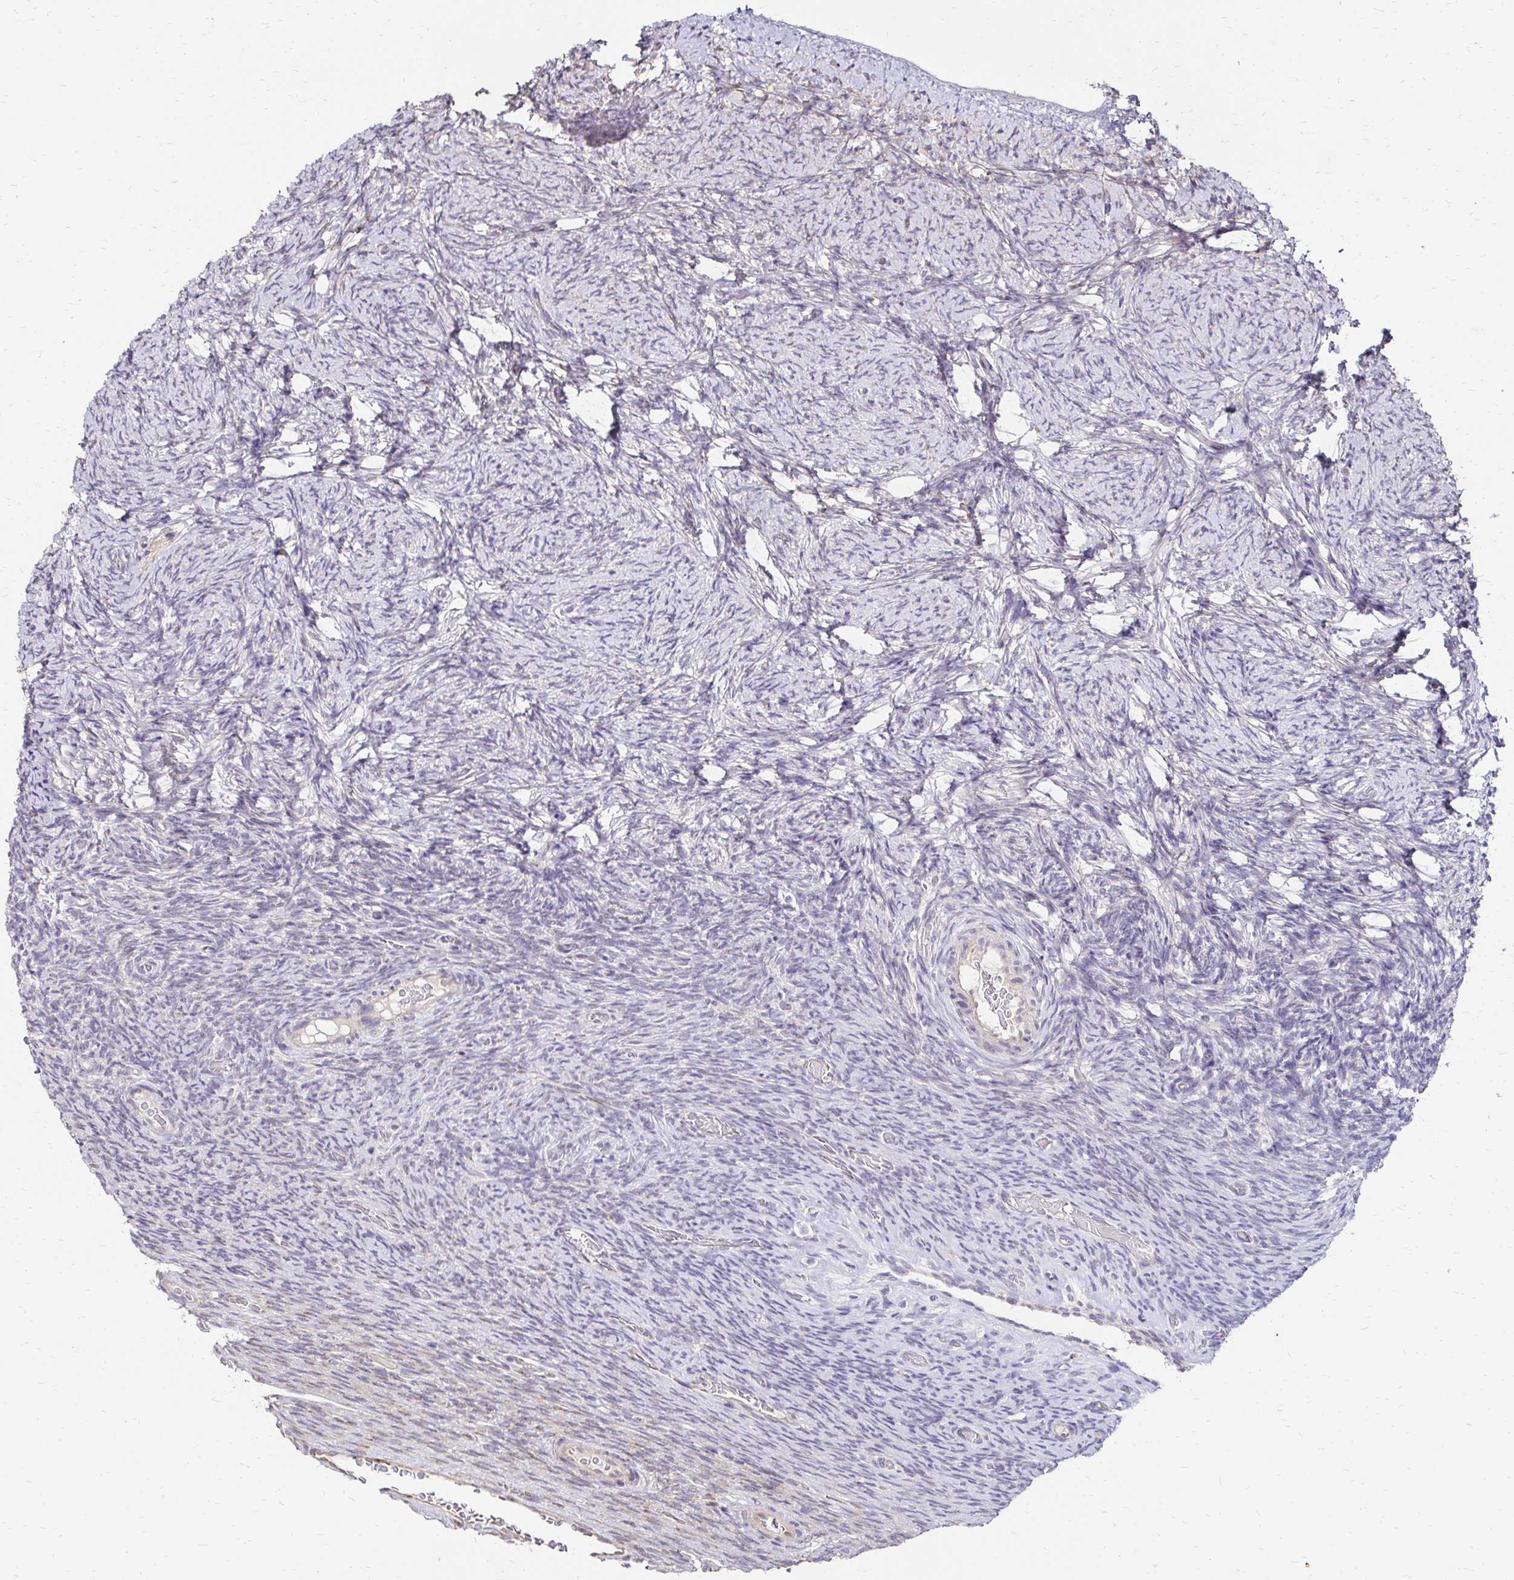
{"staining": {"intensity": "negative", "quantity": "none", "location": "none"}, "tissue": "ovary", "cell_type": "Ovarian stroma cells", "image_type": "normal", "snomed": [{"axis": "morphology", "description": "Normal tissue, NOS"}, {"axis": "topography", "description": "Ovary"}], "caption": "Human ovary stained for a protein using immunohistochemistry (IHC) demonstrates no positivity in ovarian stroma cells.", "gene": "PRIMA1", "patient": {"sex": "female", "age": 34}}